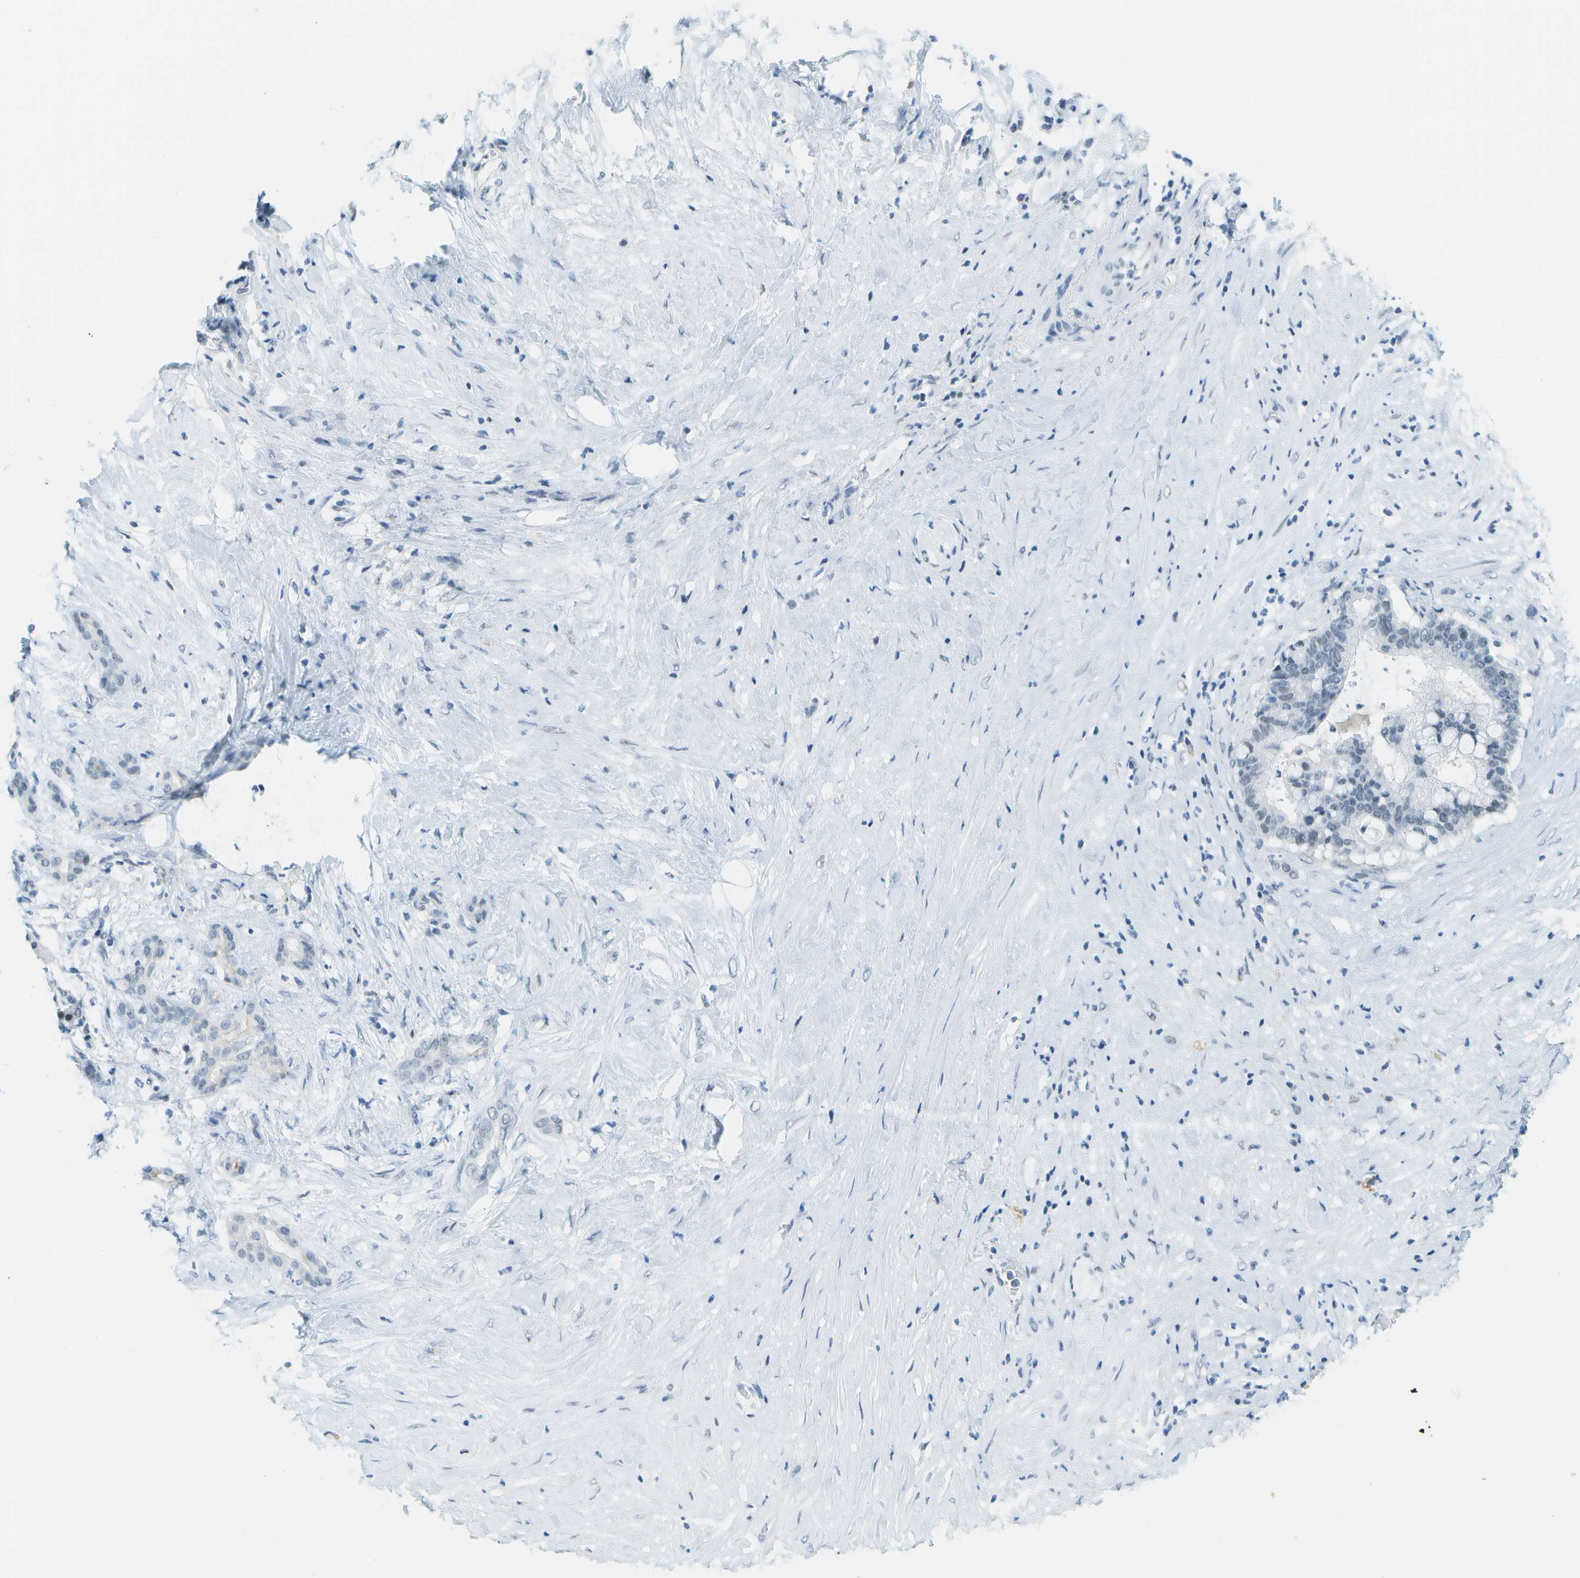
{"staining": {"intensity": "negative", "quantity": "none", "location": "none"}, "tissue": "pancreatic cancer", "cell_type": "Tumor cells", "image_type": "cancer", "snomed": [{"axis": "morphology", "description": "Adenocarcinoma, NOS"}, {"axis": "topography", "description": "Pancreas"}], "caption": "Tumor cells show no significant expression in pancreatic cancer.", "gene": "NEK11", "patient": {"sex": "male", "age": 41}}